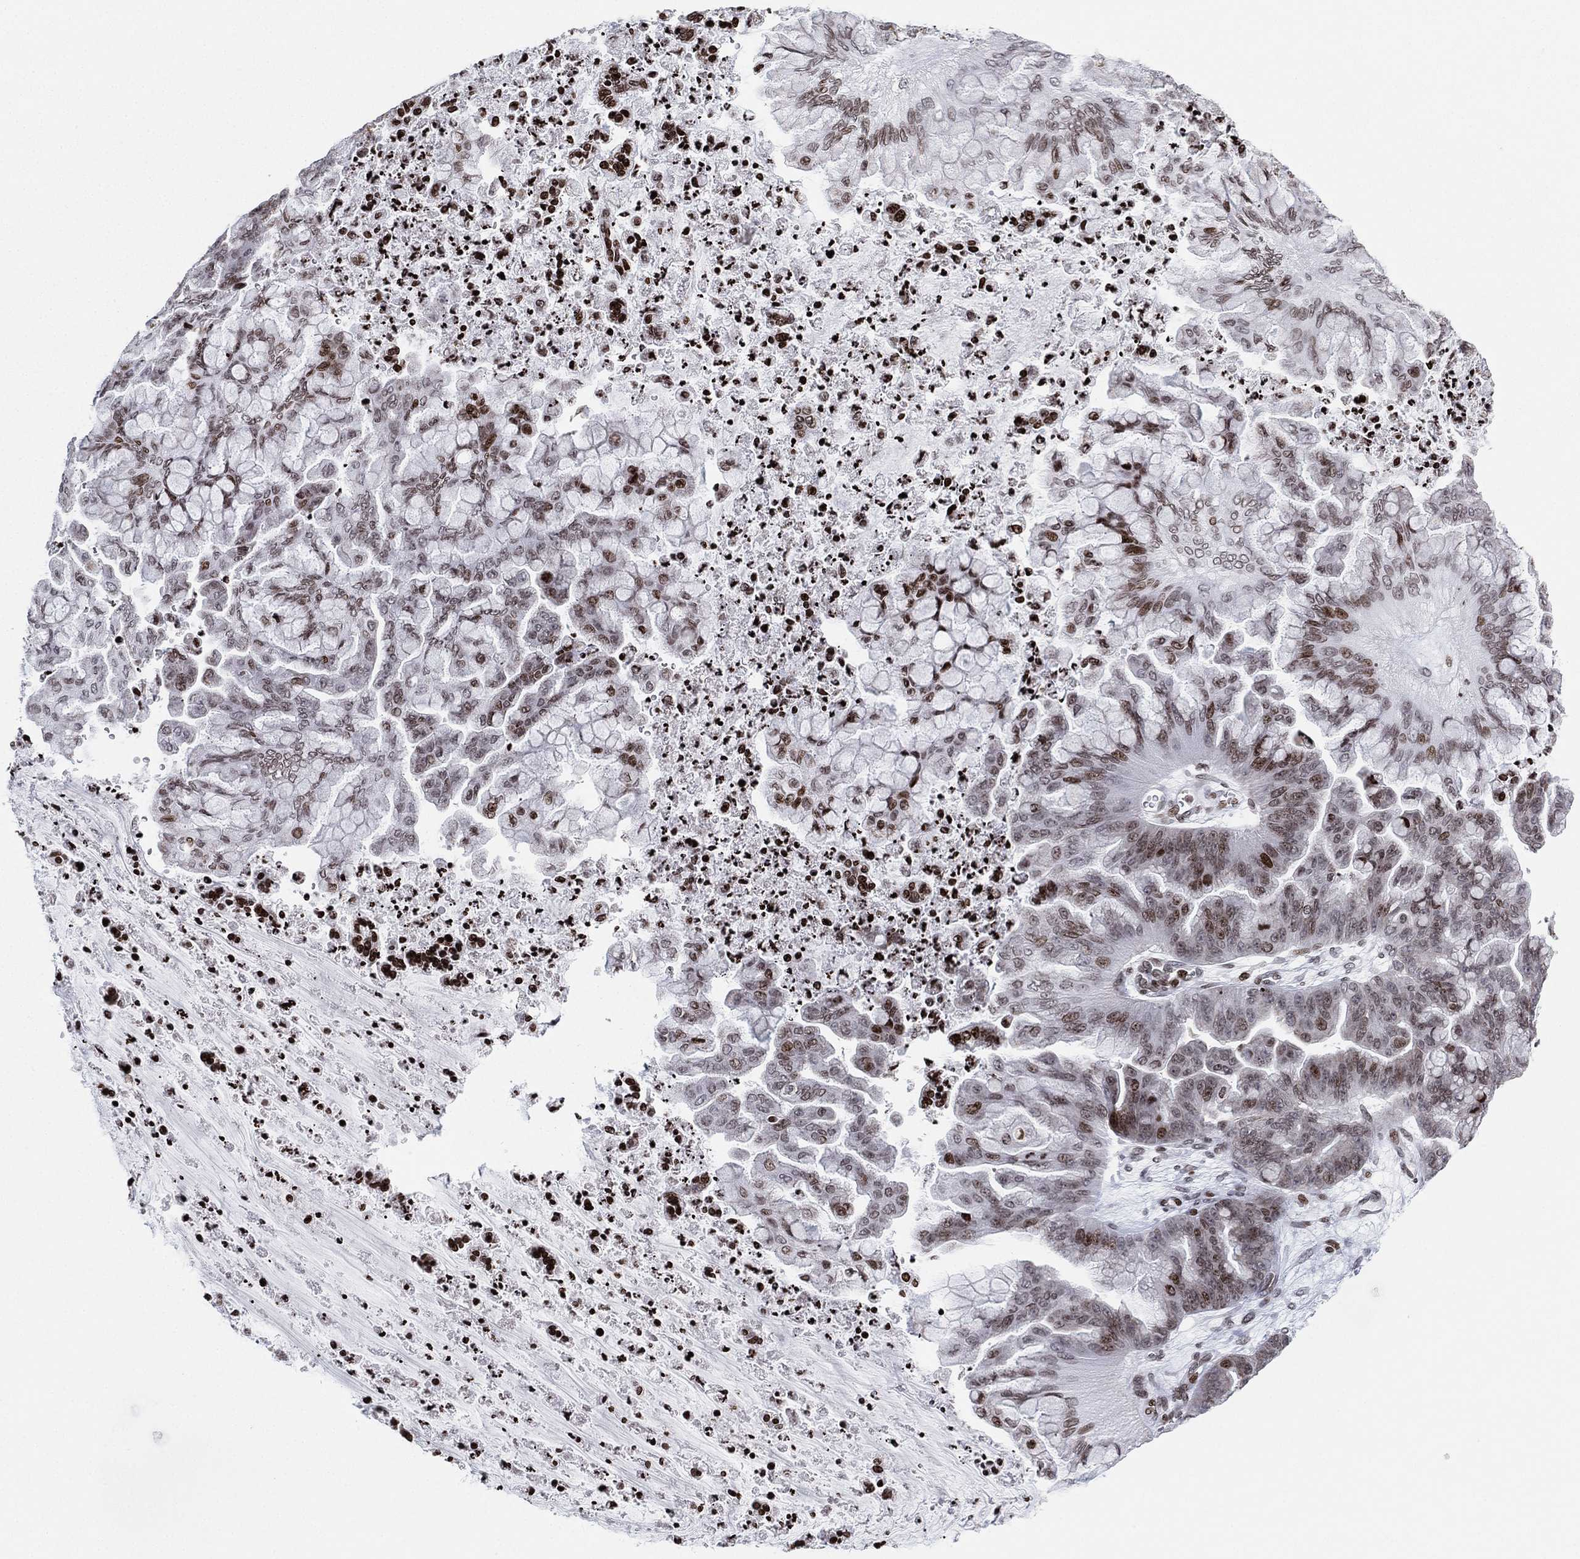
{"staining": {"intensity": "weak", "quantity": "25%-75%", "location": "nuclear"}, "tissue": "ovarian cancer", "cell_type": "Tumor cells", "image_type": "cancer", "snomed": [{"axis": "morphology", "description": "Cystadenocarcinoma, mucinous, NOS"}, {"axis": "topography", "description": "Ovary"}], "caption": "Immunohistochemistry image of ovarian cancer (mucinous cystadenocarcinoma) stained for a protein (brown), which demonstrates low levels of weak nuclear positivity in about 25%-75% of tumor cells.", "gene": "MFSD14A", "patient": {"sex": "female", "age": 67}}